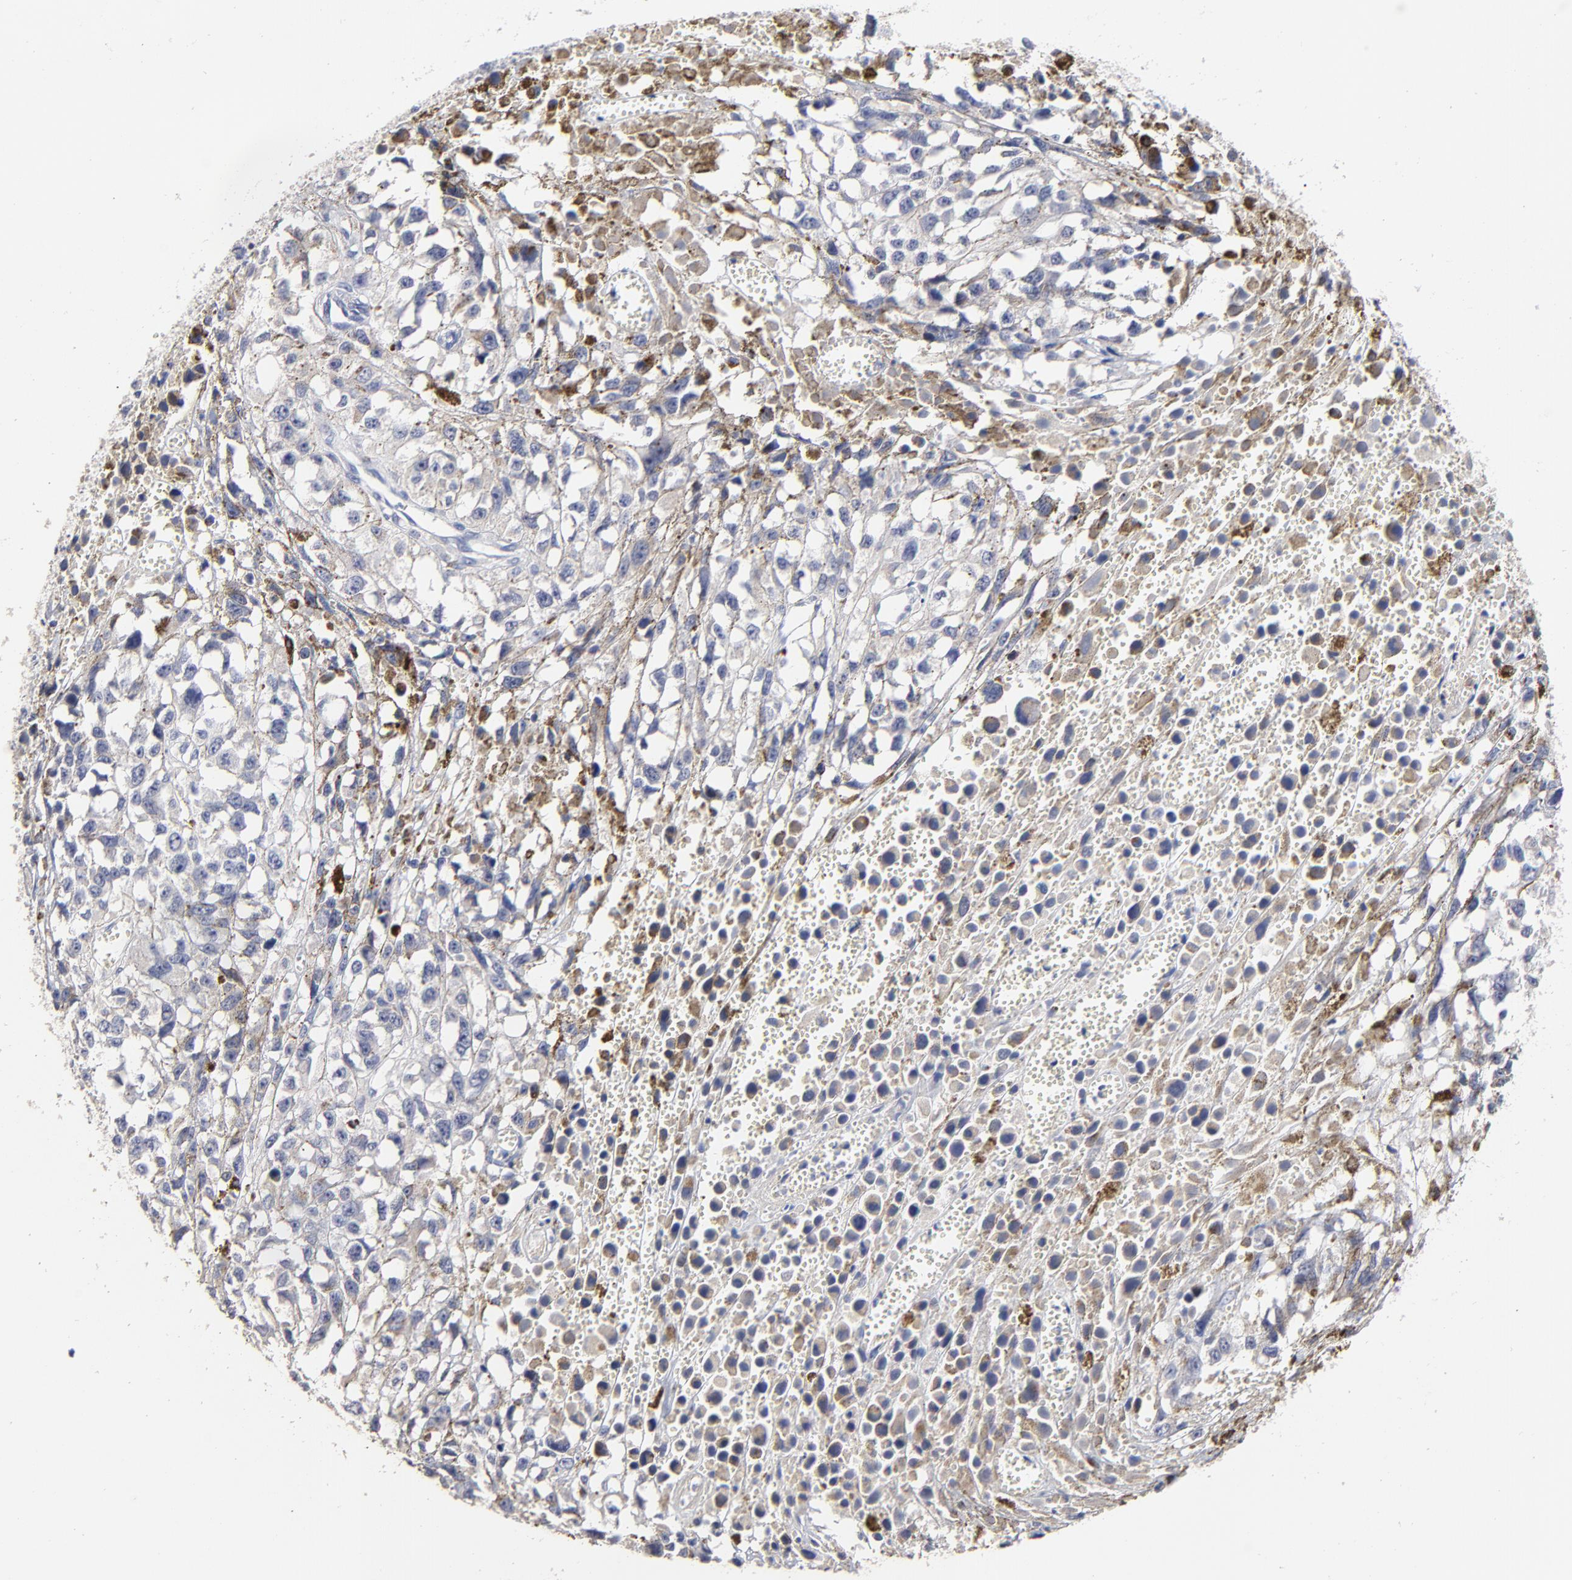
{"staining": {"intensity": "negative", "quantity": "none", "location": "none"}, "tissue": "melanoma", "cell_type": "Tumor cells", "image_type": "cancer", "snomed": [{"axis": "morphology", "description": "Malignant melanoma, Metastatic site"}, {"axis": "topography", "description": "Lymph node"}], "caption": "IHC image of human melanoma stained for a protein (brown), which shows no expression in tumor cells.", "gene": "TRAT1", "patient": {"sex": "male", "age": 59}}